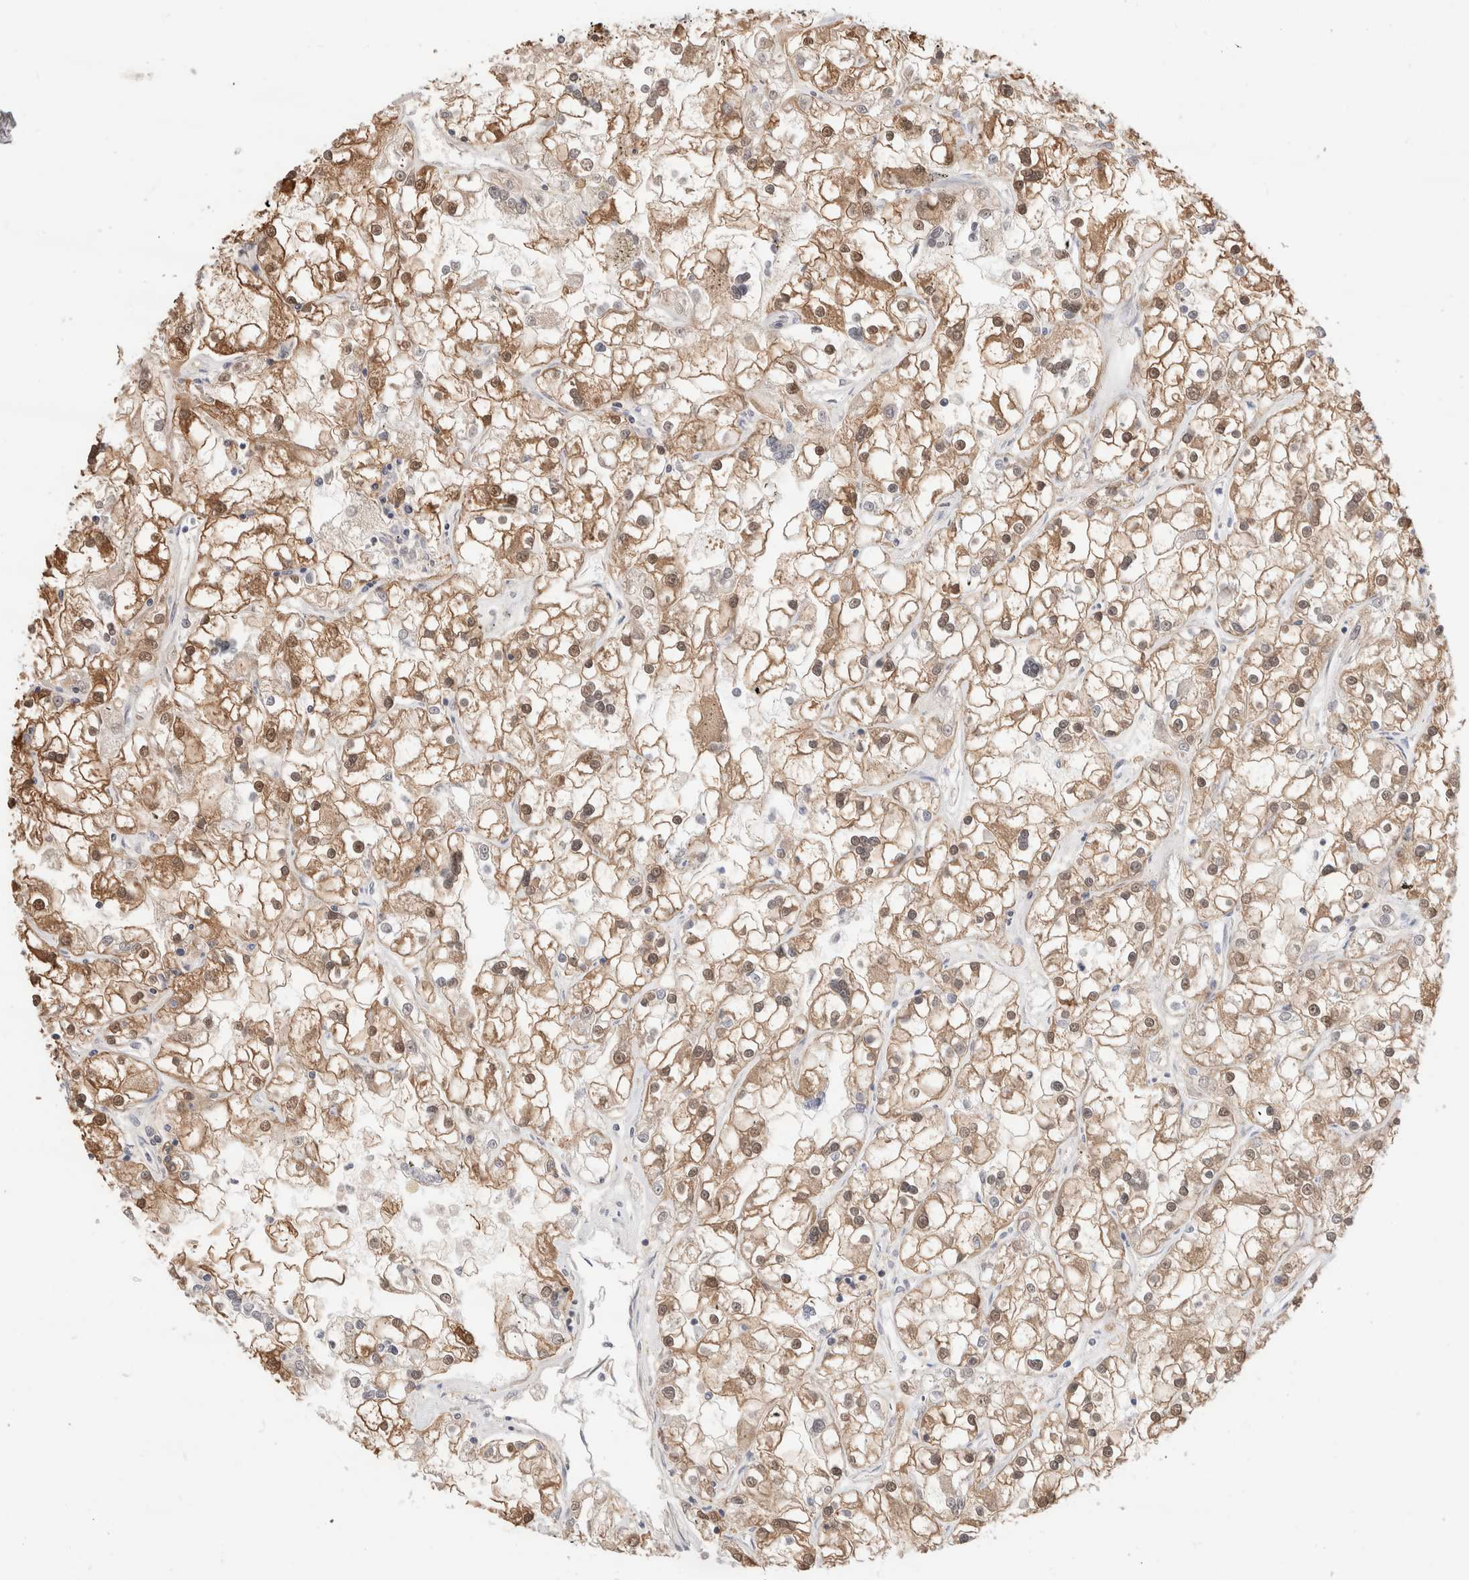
{"staining": {"intensity": "moderate", "quantity": "25%-75%", "location": "cytoplasmic/membranous,nuclear"}, "tissue": "renal cancer", "cell_type": "Tumor cells", "image_type": "cancer", "snomed": [{"axis": "morphology", "description": "Adenocarcinoma, NOS"}, {"axis": "topography", "description": "Kidney"}], "caption": "This is a micrograph of IHC staining of renal cancer, which shows moderate positivity in the cytoplasmic/membranous and nuclear of tumor cells.", "gene": "C17orf97", "patient": {"sex": "female", "age": 52}}